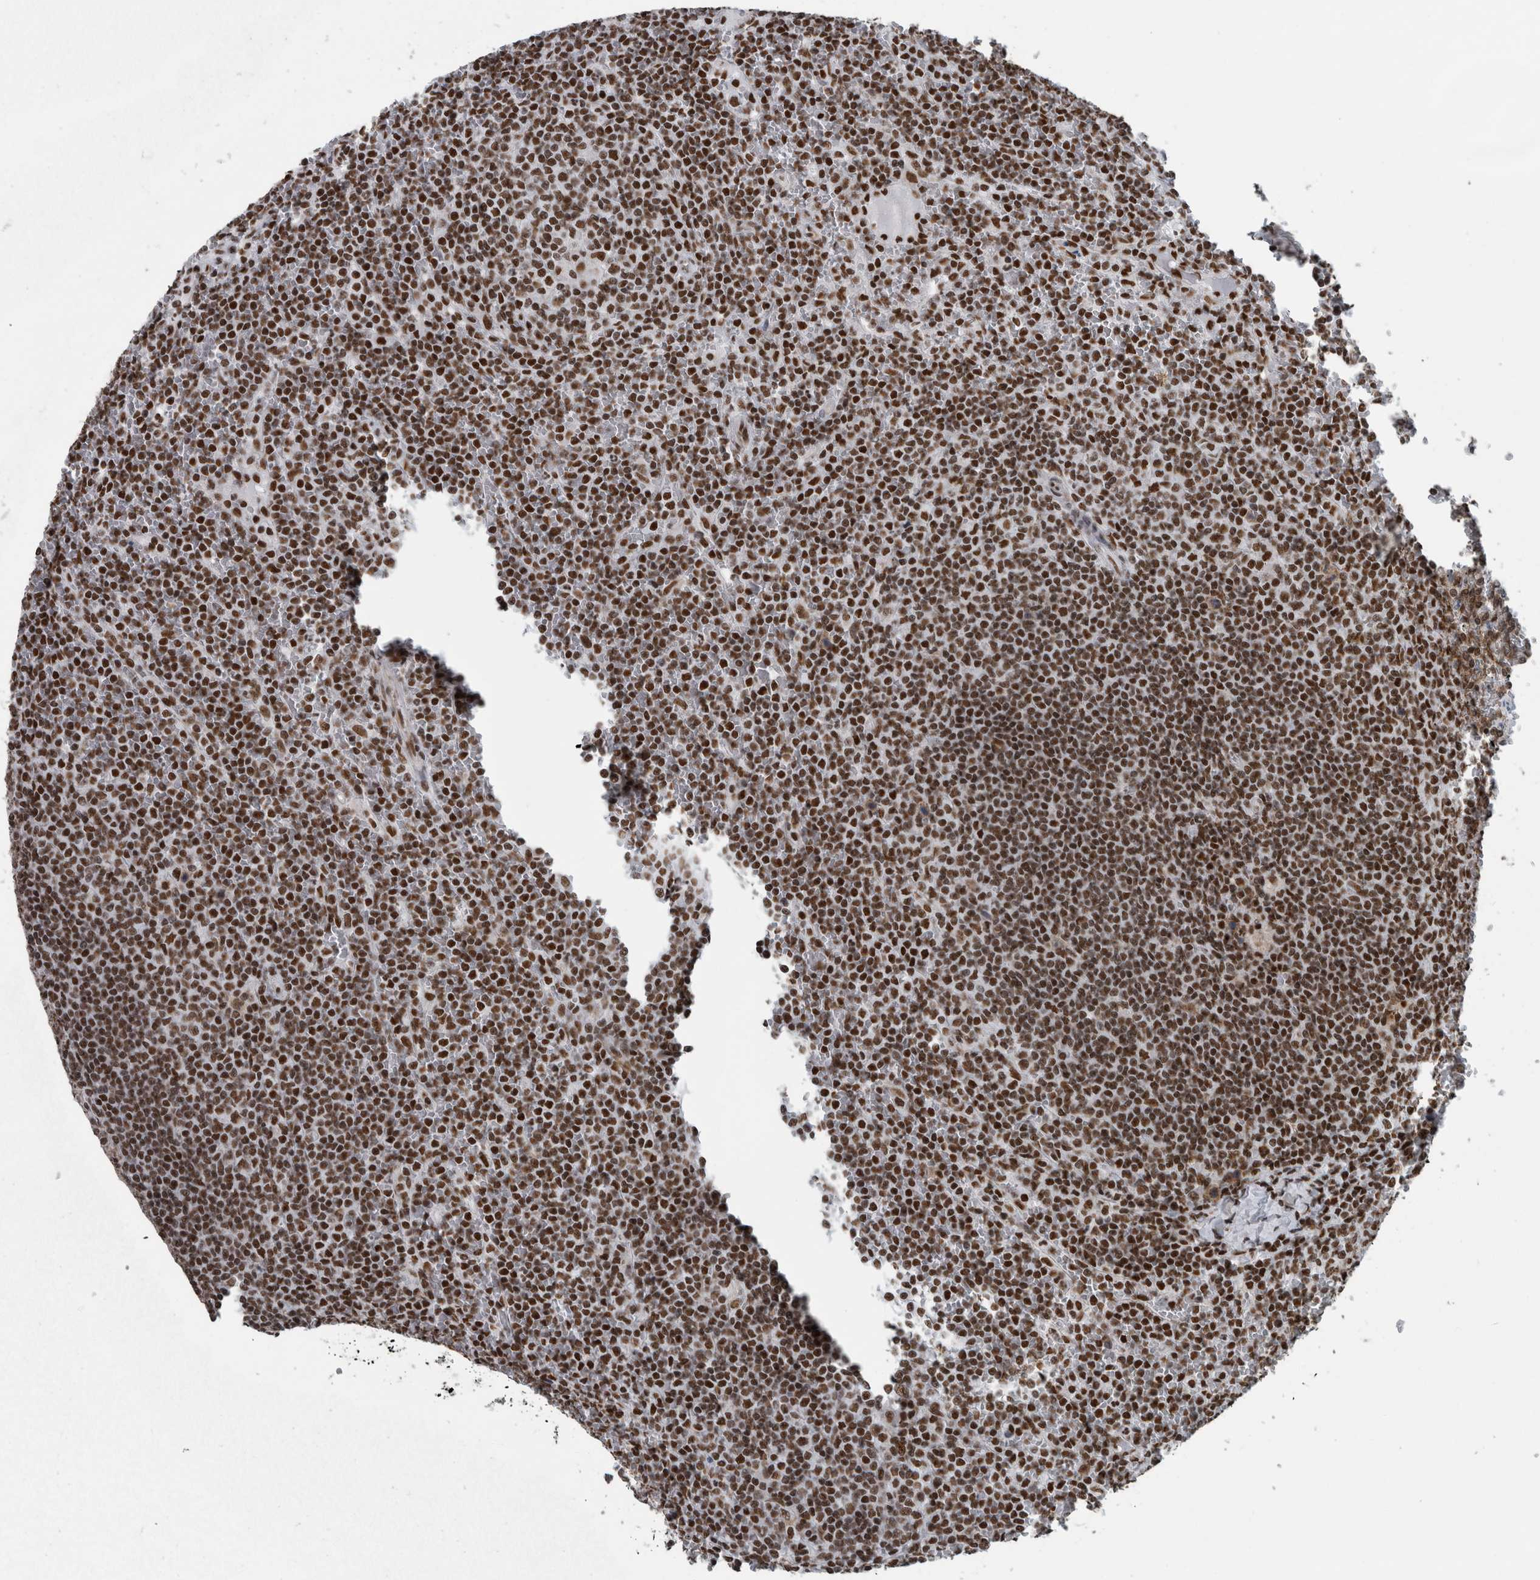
{"staining": {"intensity": "strong", "quantity": ">75%", "location": "nuclear"}, "tissue": "lymphoma", "cell_type": "Tumor cells", "image_type": "cancer", "snomed": [{"axis": "morphology", "description": "Malignant lymphoma, non-Hodgkin's type, Low grade"}, {"axis": "topography", "description": "Spleen"}], "caption": "Low-grade malignant lymphoma, non-Hodgkin's type stained with immunohistochemistry (IHC) demonstrates strong nuclear staining in approximately >75% of tumor cells.", "gene": "DNMT3A", "patient": {"sex": "female", "age": 19}}